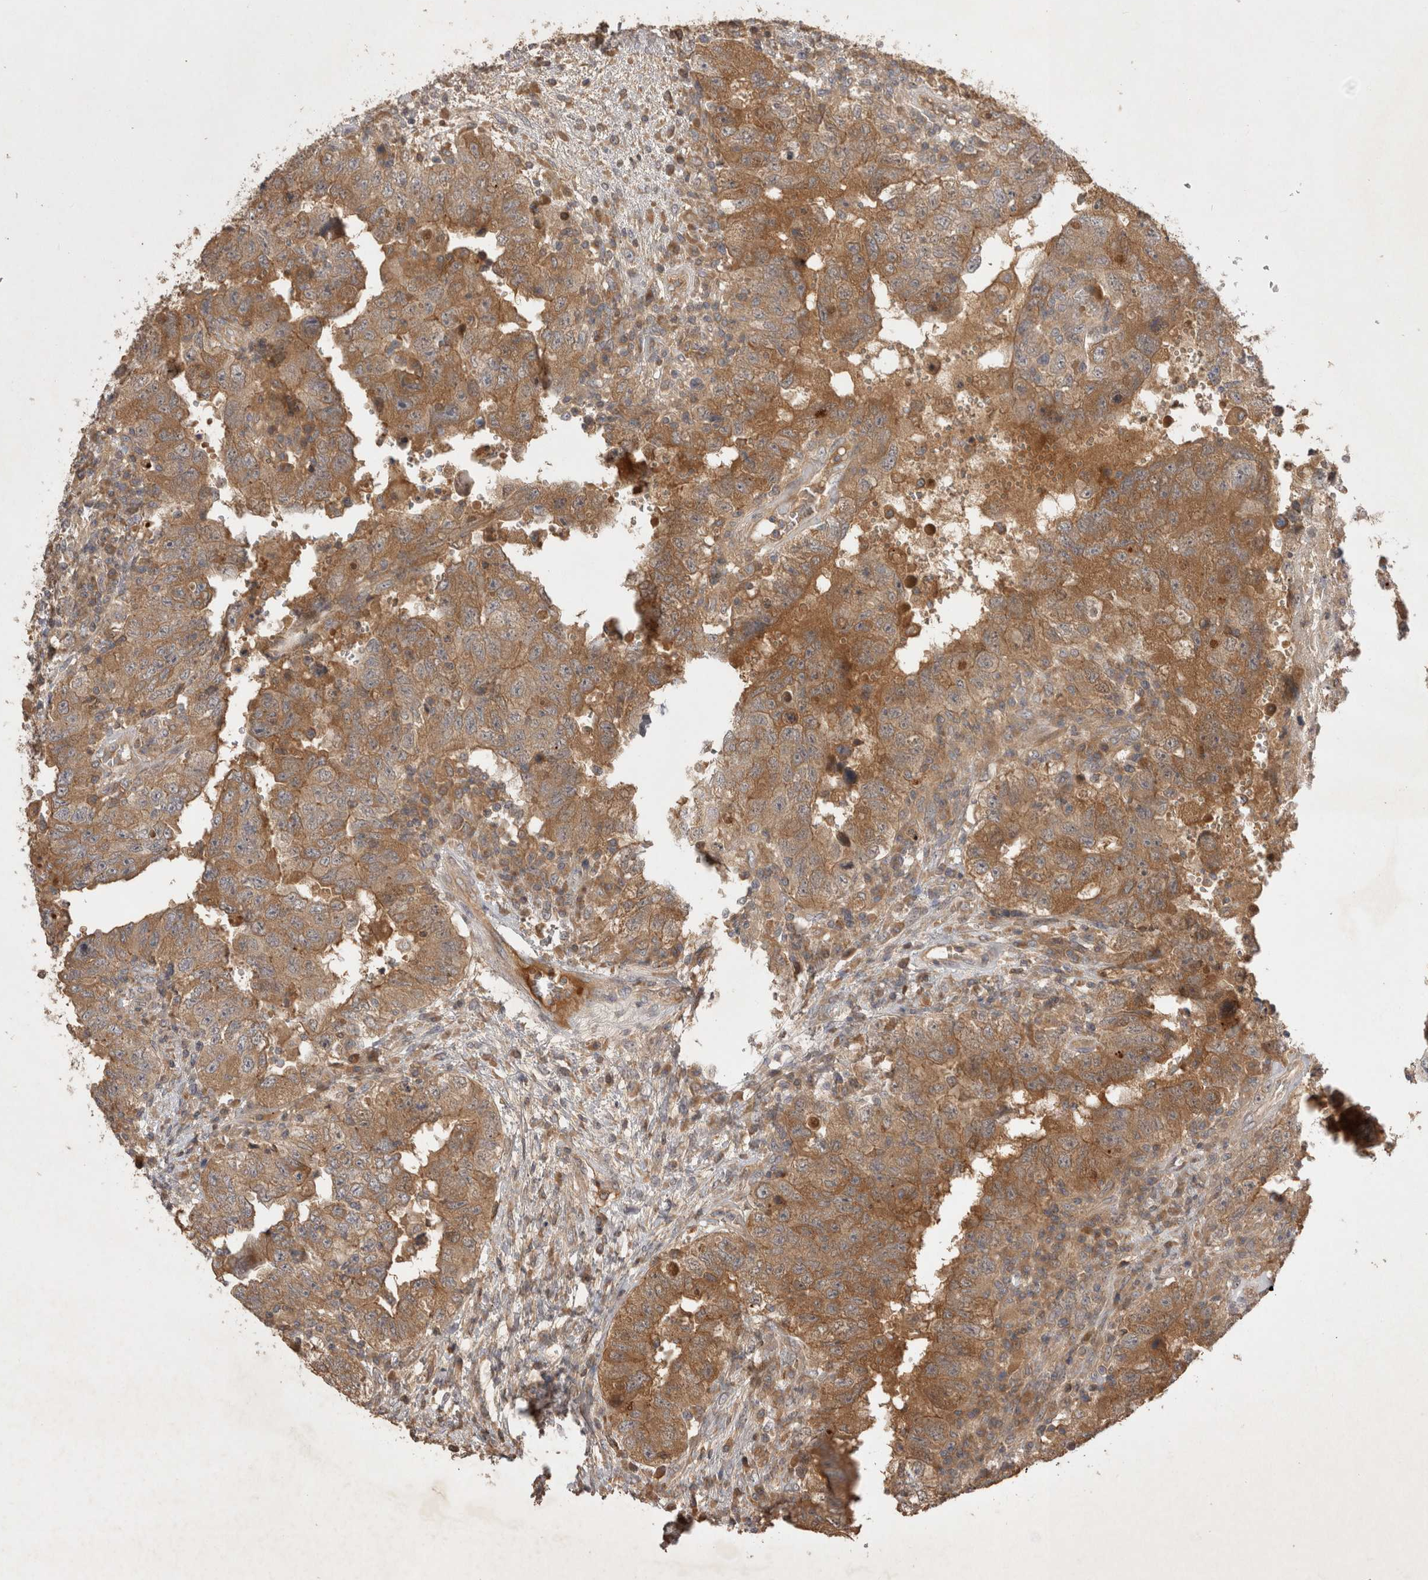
{"staining": {"intensity": "moderate", "quantity": ">75%", "location": "cytoplasmic/membranous"}, "tissue": "testis cancer", "cell_type": "Tumor cells", "image_type": "cancer", "snomed": [{"axis": "morphology", "description": "Carcinoma, Embryonal, NOS"}, {"axis": "topography", "description": "Testis"}], "caption": "Tumor cells reveal medium levels of moderate cytoplasmic/membranous staining in approximately >75% of cells in human testis cancer (embryonal carcinoma). The staining was performed using DAB (3,3'-diaminobenzidine), with brown indicating positive protein expression. Nuclei are stained blue with hematoxylin.", "gene": "PPP1R42", "patient": {"sex": "male", "age": 26}}